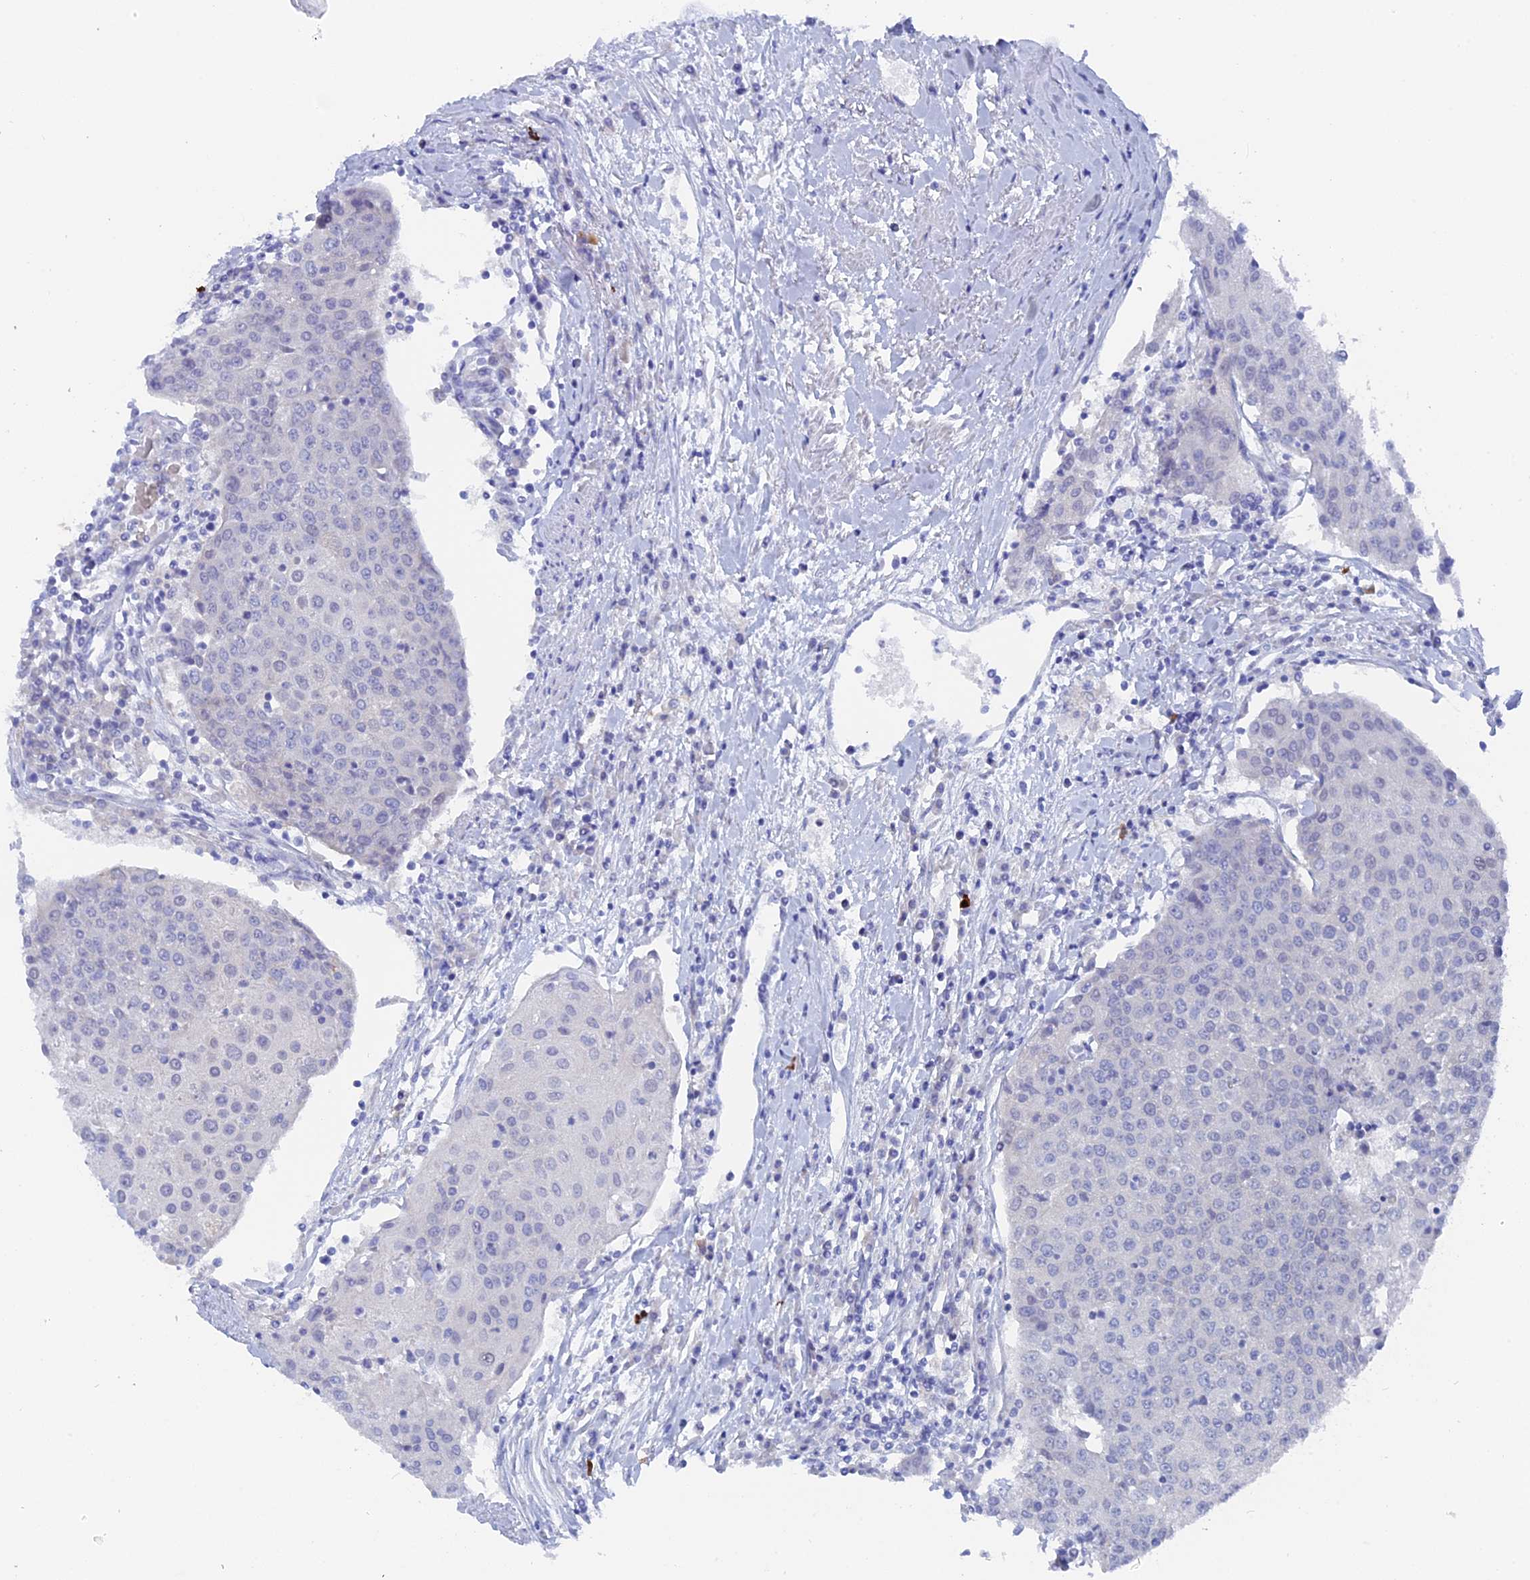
{"staining": {"intensity": "negative", "quantity": "none", "location": "none"}, "tissue": "urothelial cancer", "cell_type": "Tumor cells", "image_type": "cancer", "snomed": [{"axis": "morphology", "description": "Urothelial carcinoma, High grade"}, {"axis": "topography", "description": "Urinary bladder"}], "caption": "The micrograph displays no staining of tumor cells in urothelial carcinoma (high-grade).", "gene": "DACT3", "patient": {"sex": "female", "age": 85}}